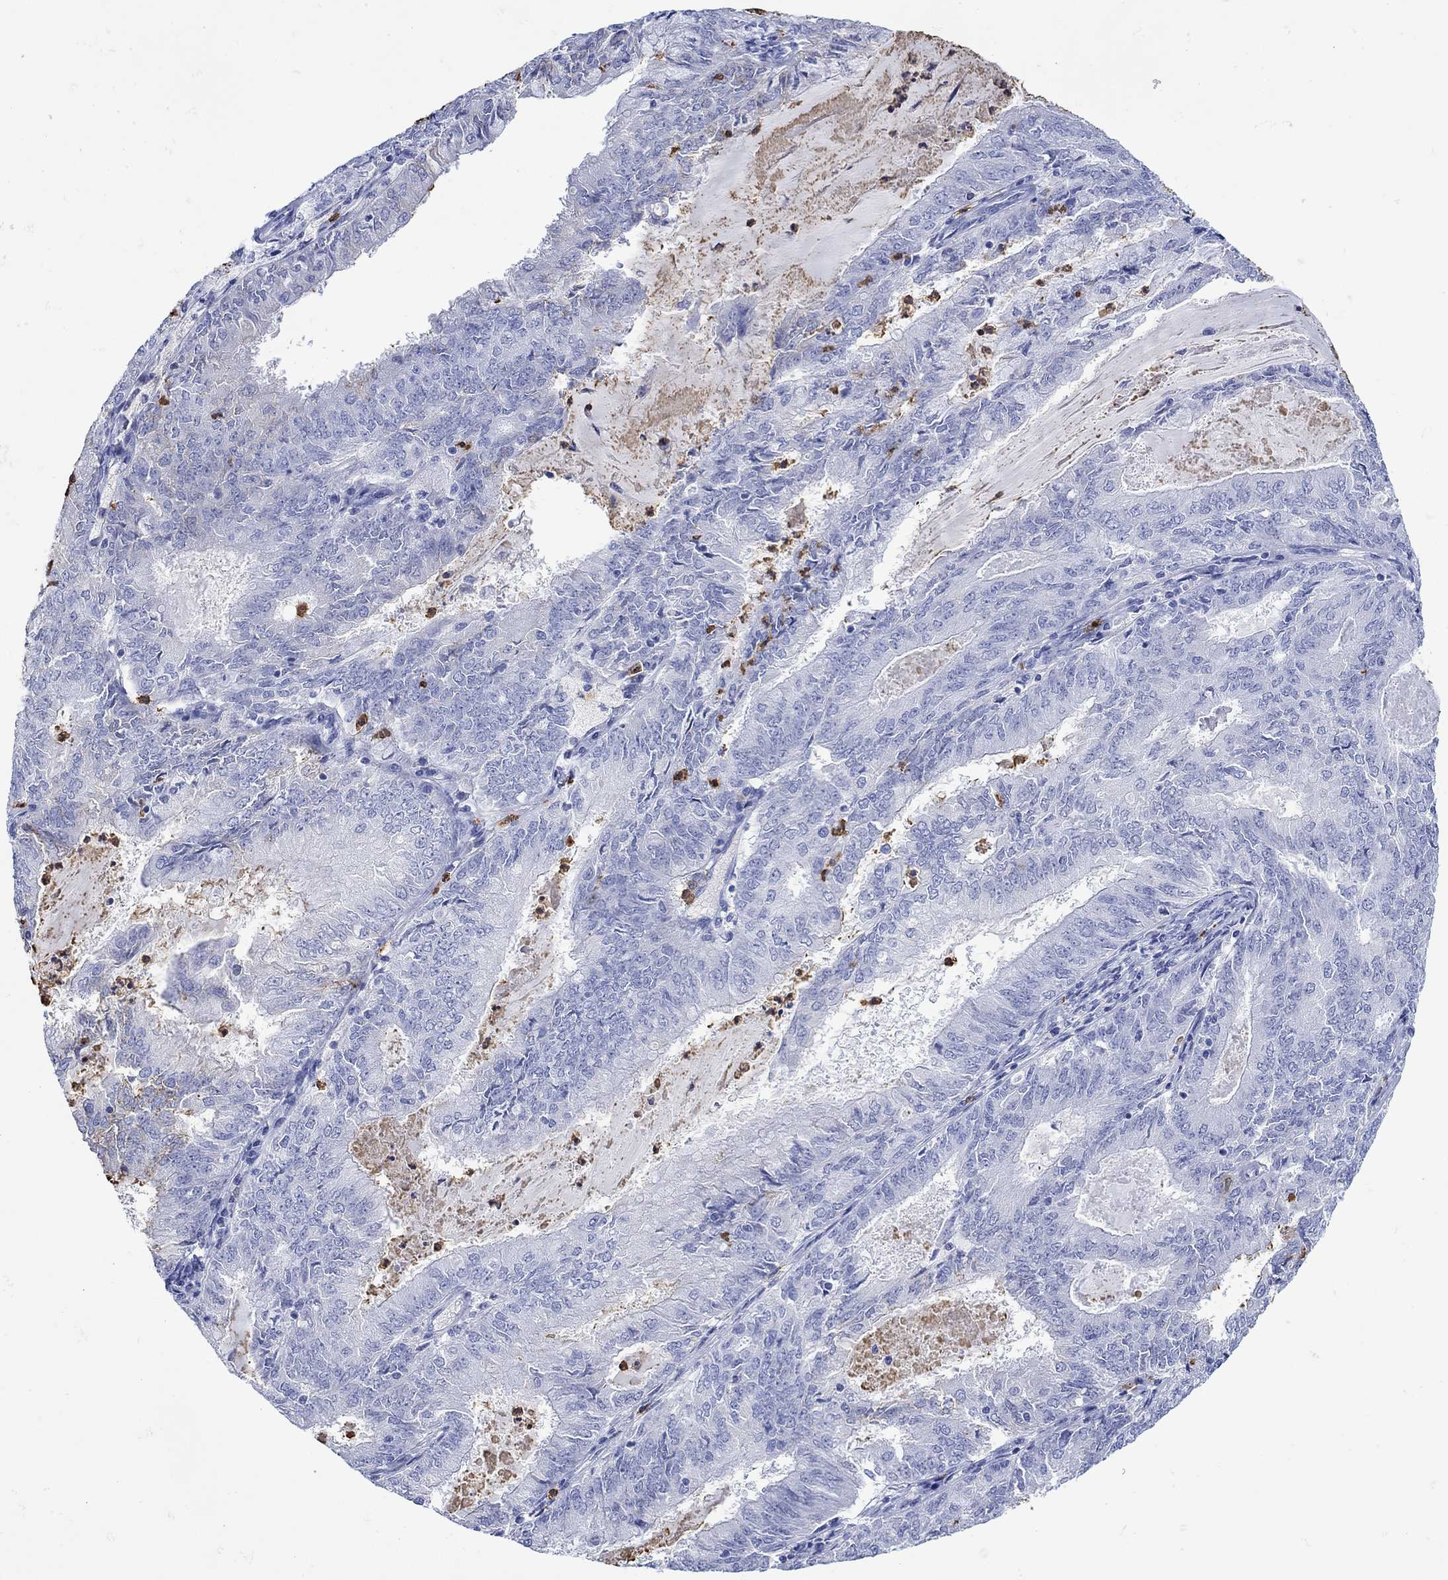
{"staining": {"intensity": "negative", "quantity": "none", "location": "none"}, "tissue": "endometrial cancer", "cell_type": "Tumor cells", "image_type": "cancer", "snomed": [{"axis": "morphology", "description": "Adenocarcinoma, NOS"}, {"axis": "topography", "description": "Endometrium"}], "caption": "DAB (3,3'-diaminobenzidine) immunohistochemical staining of human adenocarcinoma (endometrial) reveals no significant staining in tumor cells. The staining was performed using DAB (3,3'-diaminobenzidine) to visualize the protein expression in brown, while the nuclei were stained in blue with hematoxylin (Magnification: 20x).", "gene": "LINGO3", "patient": {"sex": "female", "age": 57}}